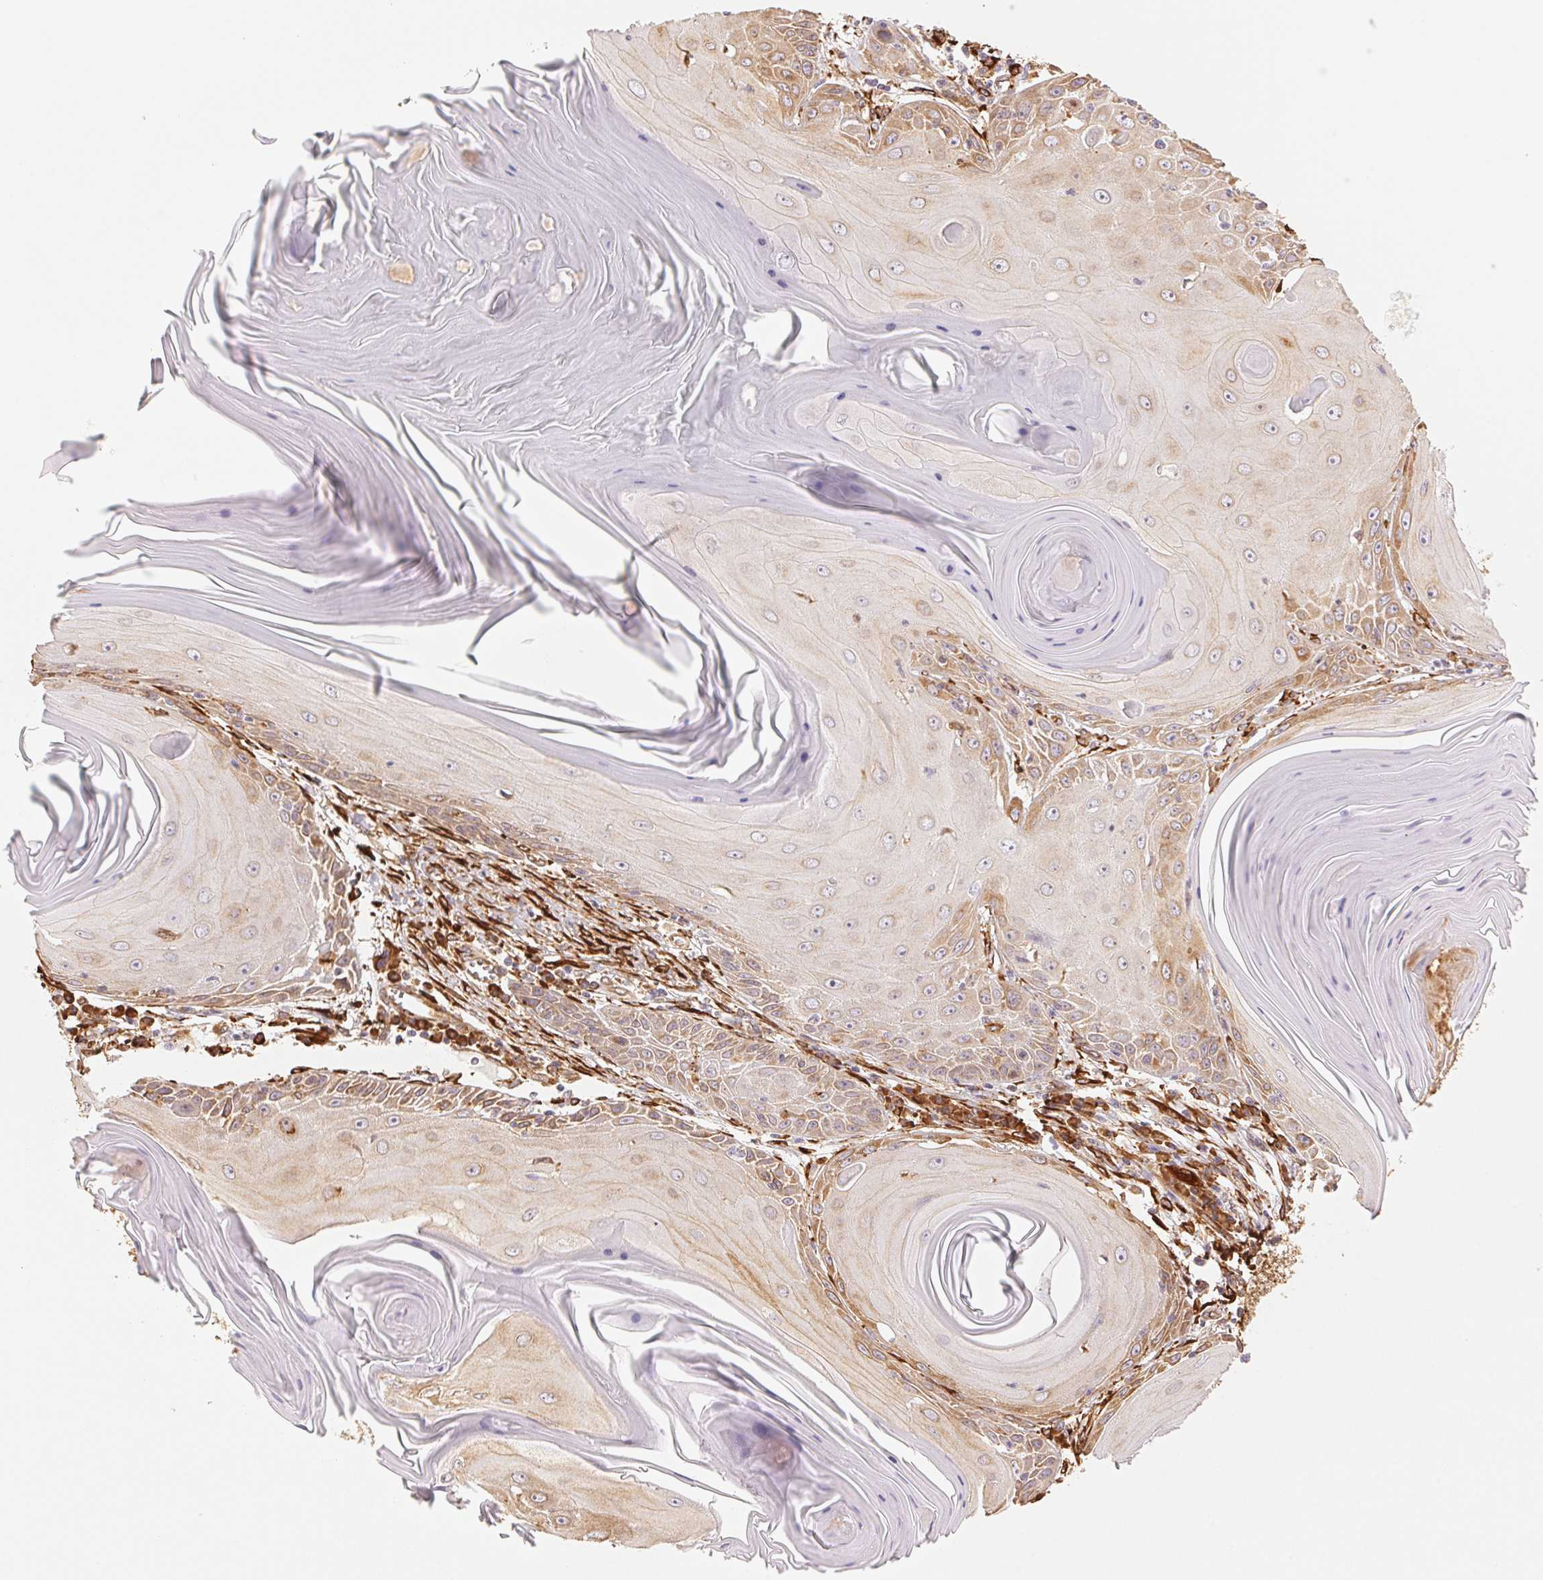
{"staining": {"intensity": "moderate", "quantity": "<25%", "location": "cytoplasmic/membranous"}, "tissue": "skin cancer", "cell_type": "Tumor cells", "image_type": "cancer", "snomed": [{"axis": "morphology", "description": "Squamous cell carcinoma, NOS"}, {"axis": "topography", "description": "Skin"}, {"axis": "topography", "description": "Vulva"}], "caption": "Squamous cell carcinoma (skin) stained for a protein (brown) demonstrates moderate cytoplasmic/membranous positive expression in approximately <25% of tumor cells.", "gene": "RCN3", "patient": {"sex": "female", "age": 85}}